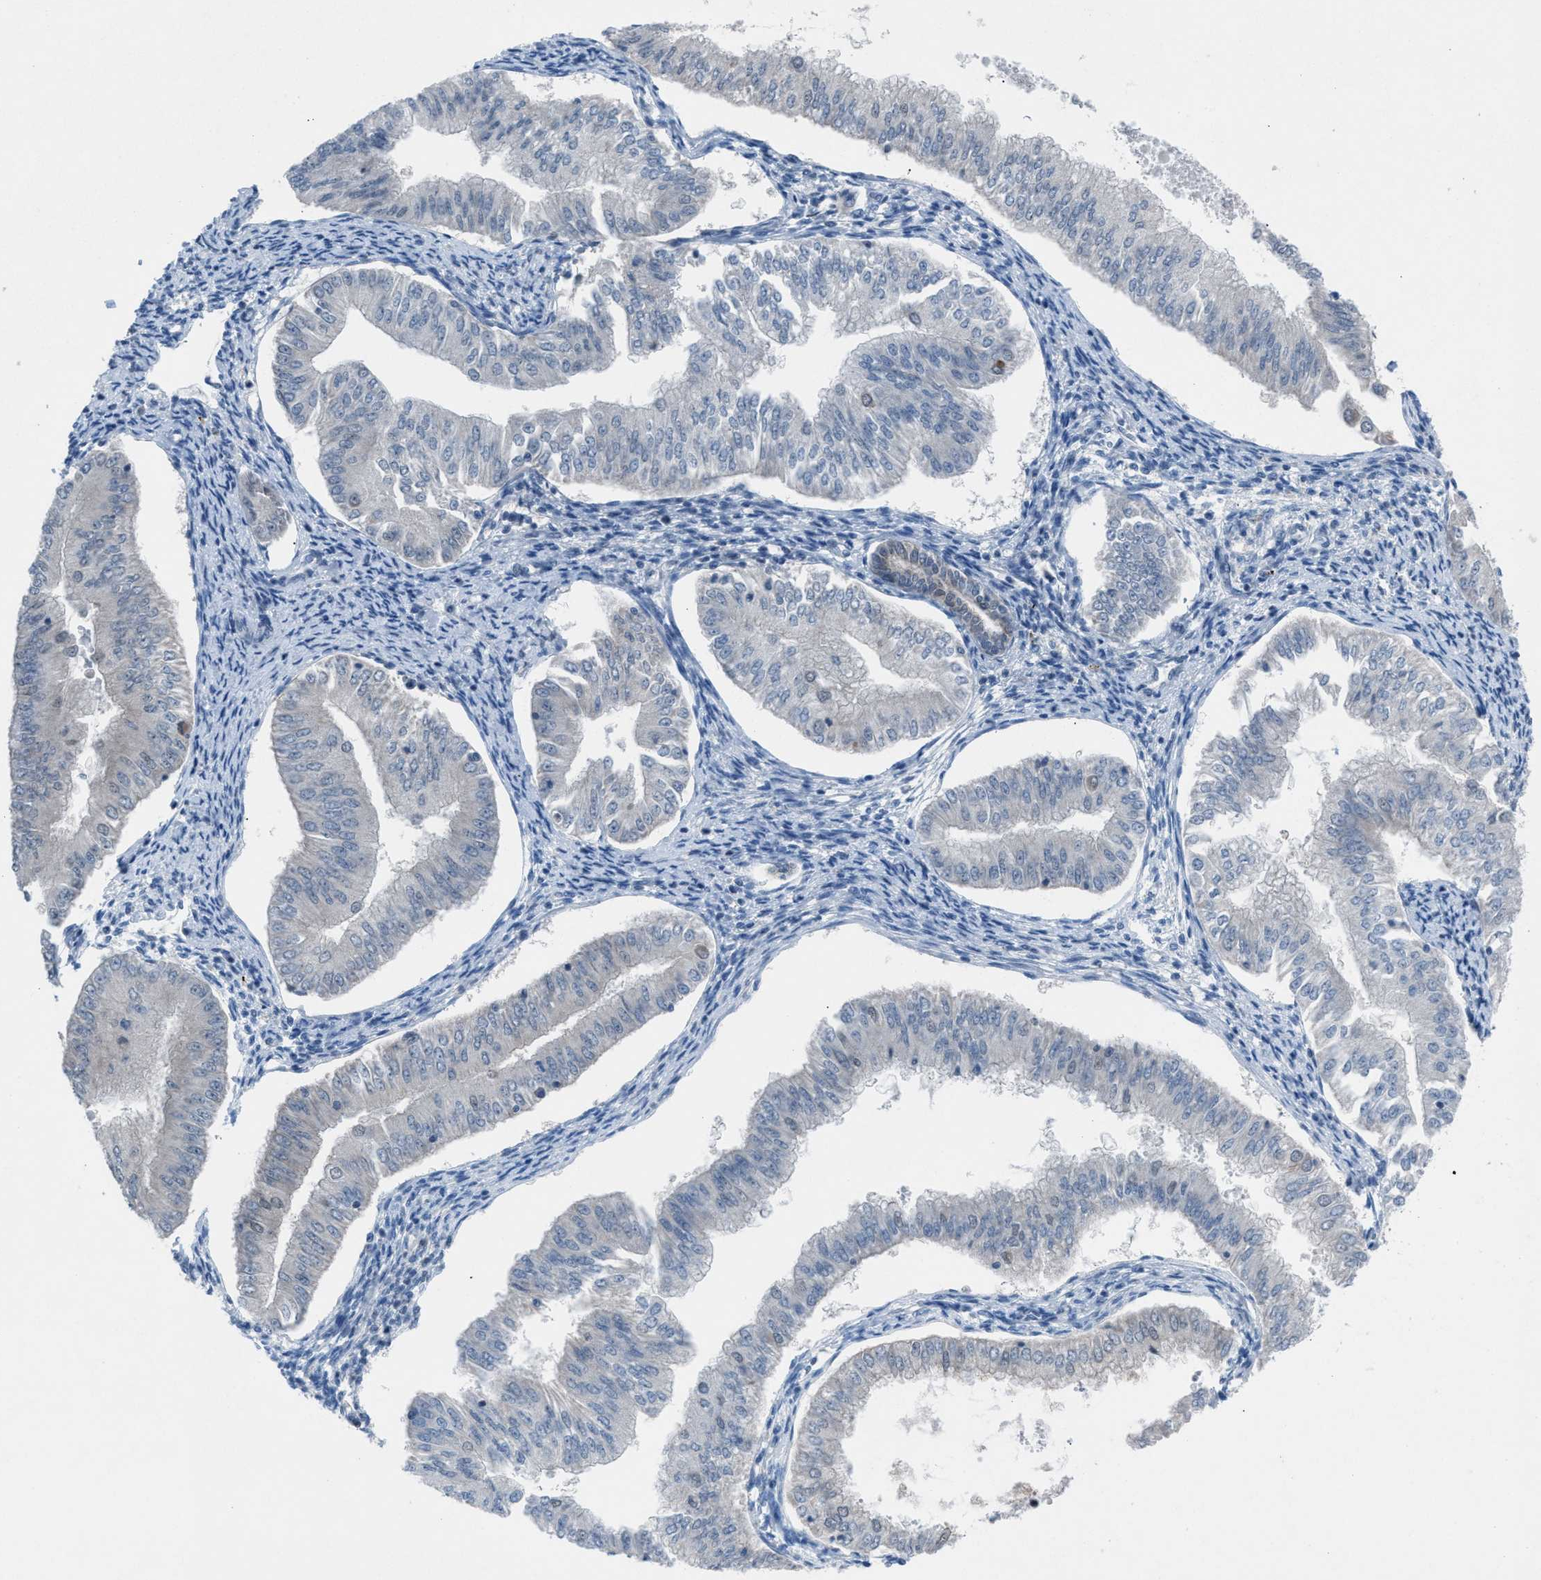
{"staining": {"intensity": "negative", "quantity": "none", "location": "none"}, "tissue": "endometrial cancer", "cell_type": "Tumor cells", "image_type": "cancer", "snomed": [{"axis": "morphology", "description": "Normal tissue, NOS"}, {"axis": "morphology", "description": "Adenocarcinoma, NOS"}, {"axis": "topography", "description": "Endometrium"}], "caption": "A micrograph of human adenocarcinoma (endometrial) is negative for staining in tumor cells.", "gene": "ANAPC11", "patient": {"sex": "female", "age": 53}}